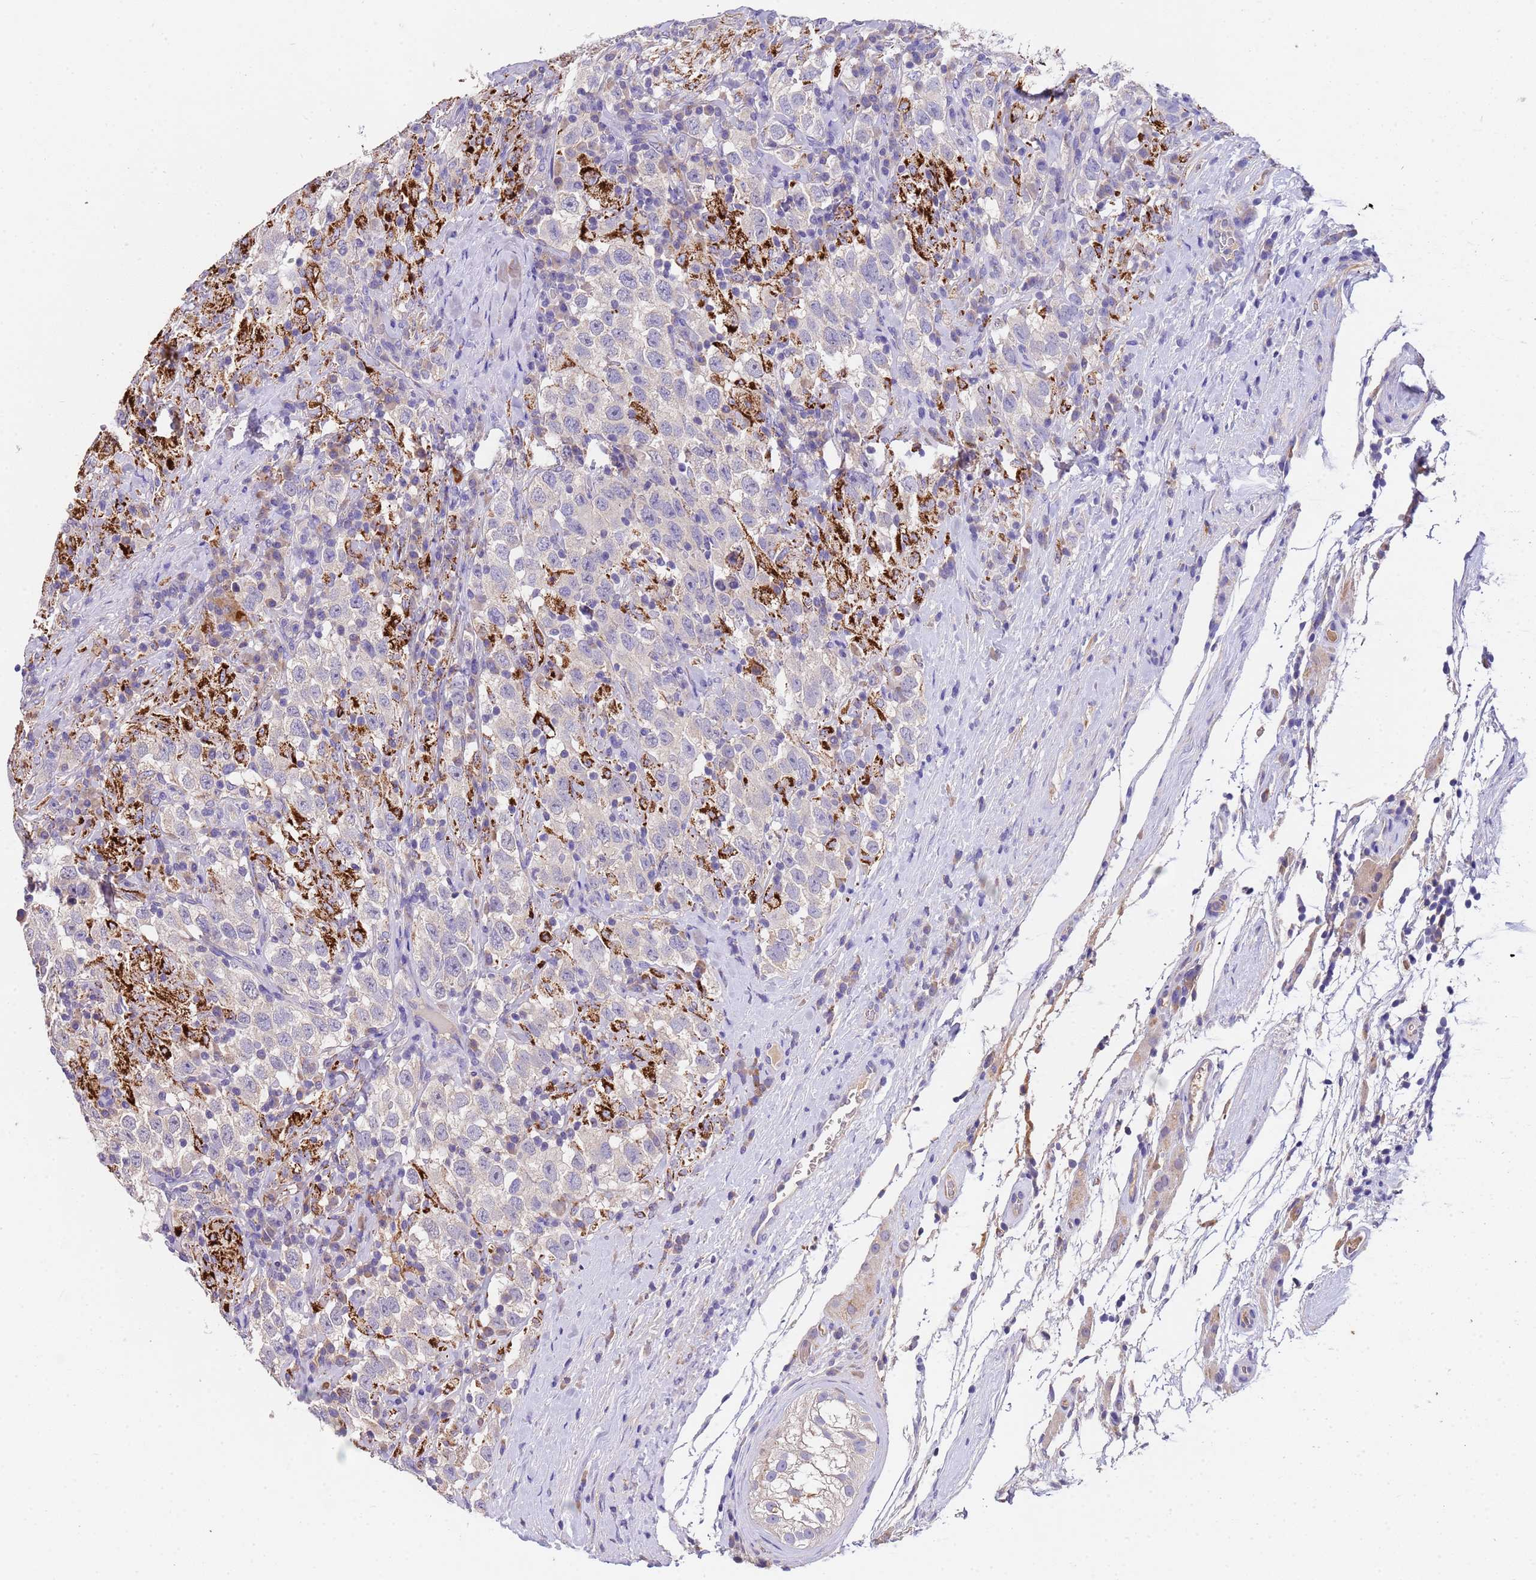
{"staining": {"intensity": "negative", "quantity": "none", "location": "none"}, "tissue": "testis cancer", "cell_type": "Tumor cells", "image_type": "cancer", "snomed": [{"axis": "morphology", "description": "Seminoma, NOS"}, {"axis": "topography", "description": "Testis"}], "caption": "Tumor cells are negative for brown protein staining in testis cancer (seminoma).", "gene": "SLC24A3", "patient": {"sex": "male", "age": 41}}